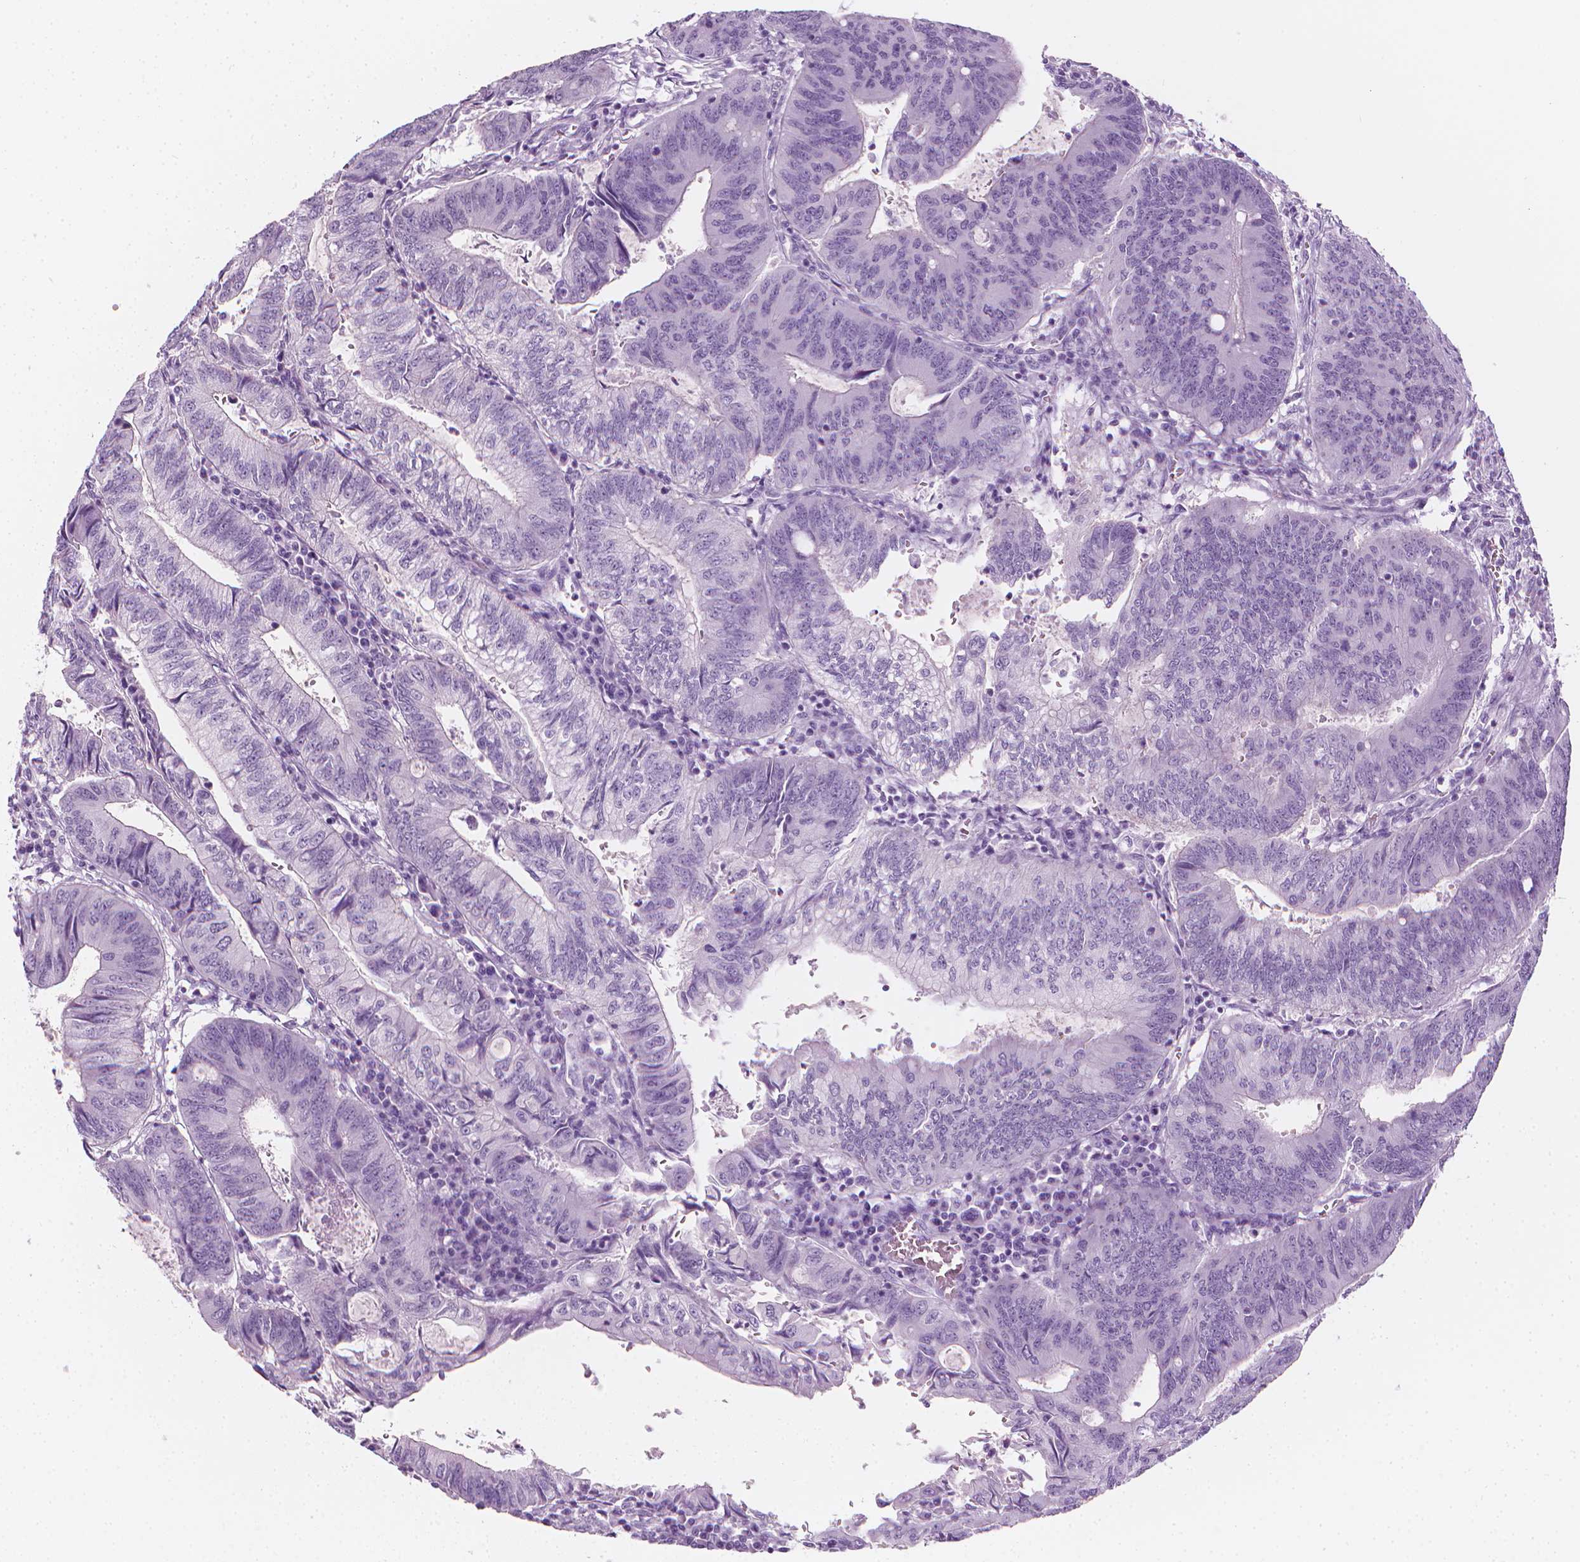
{"staining": {"intensity": "negative", "quantity": "none", "location": "none"}, "tissue": "colorectal cancer", "cell_type": "Tumor cells", "image_type": "cancer", "snomed": [{"axis": "morphology", "description": "Adenocarcinoma, NOS"}, {"axis": "topography", "description": "Colon"}], "caption": "High magnification brightfield microscopy of colorectal cancer (adenocarcinoma) stained with DAB (brown) and counterstained with hematoxylin (blue): tumor cells show no significant positivity.", "gene": "SCG3", "patient": {"sex": "male", "age": 67}}